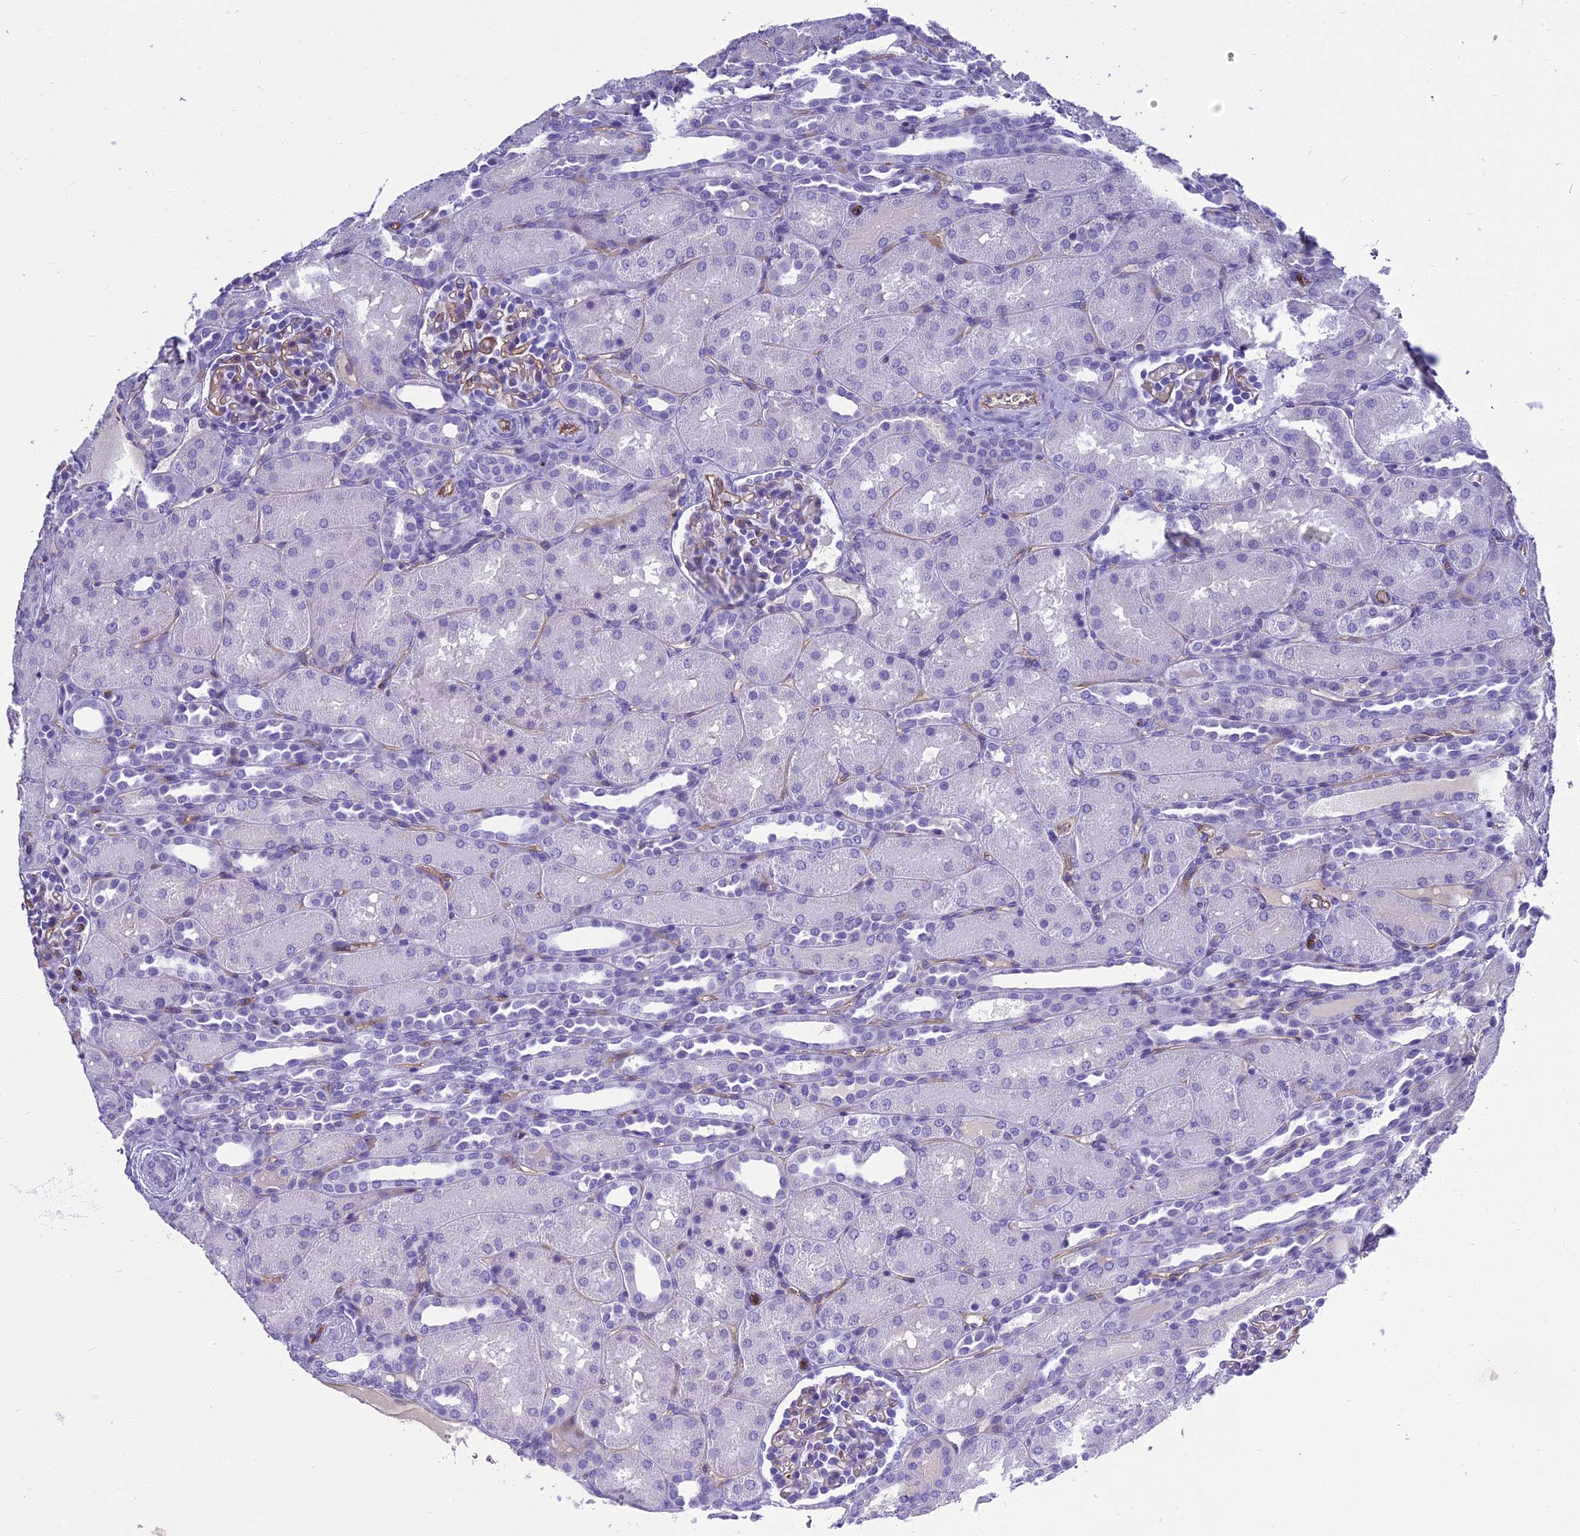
{"staining": {"intensity": "negative", "quantity": "none", "location": "none"}, "tissue": "kidney", "cell_type": "Cells in glomeruli", "image_type": "normal", "snomed": [{"axis": "morphology", "description": "Normal tissue, NOS"}, {"axis": "topography", "description": "Kidney"}], "caption": "Cells in glomeruli show no significant expression in normal kidney. (DAB immunohistochemistry, high magnification).", "gene": "NINJ1", "patient": {"sex": "male", "age": 1}}